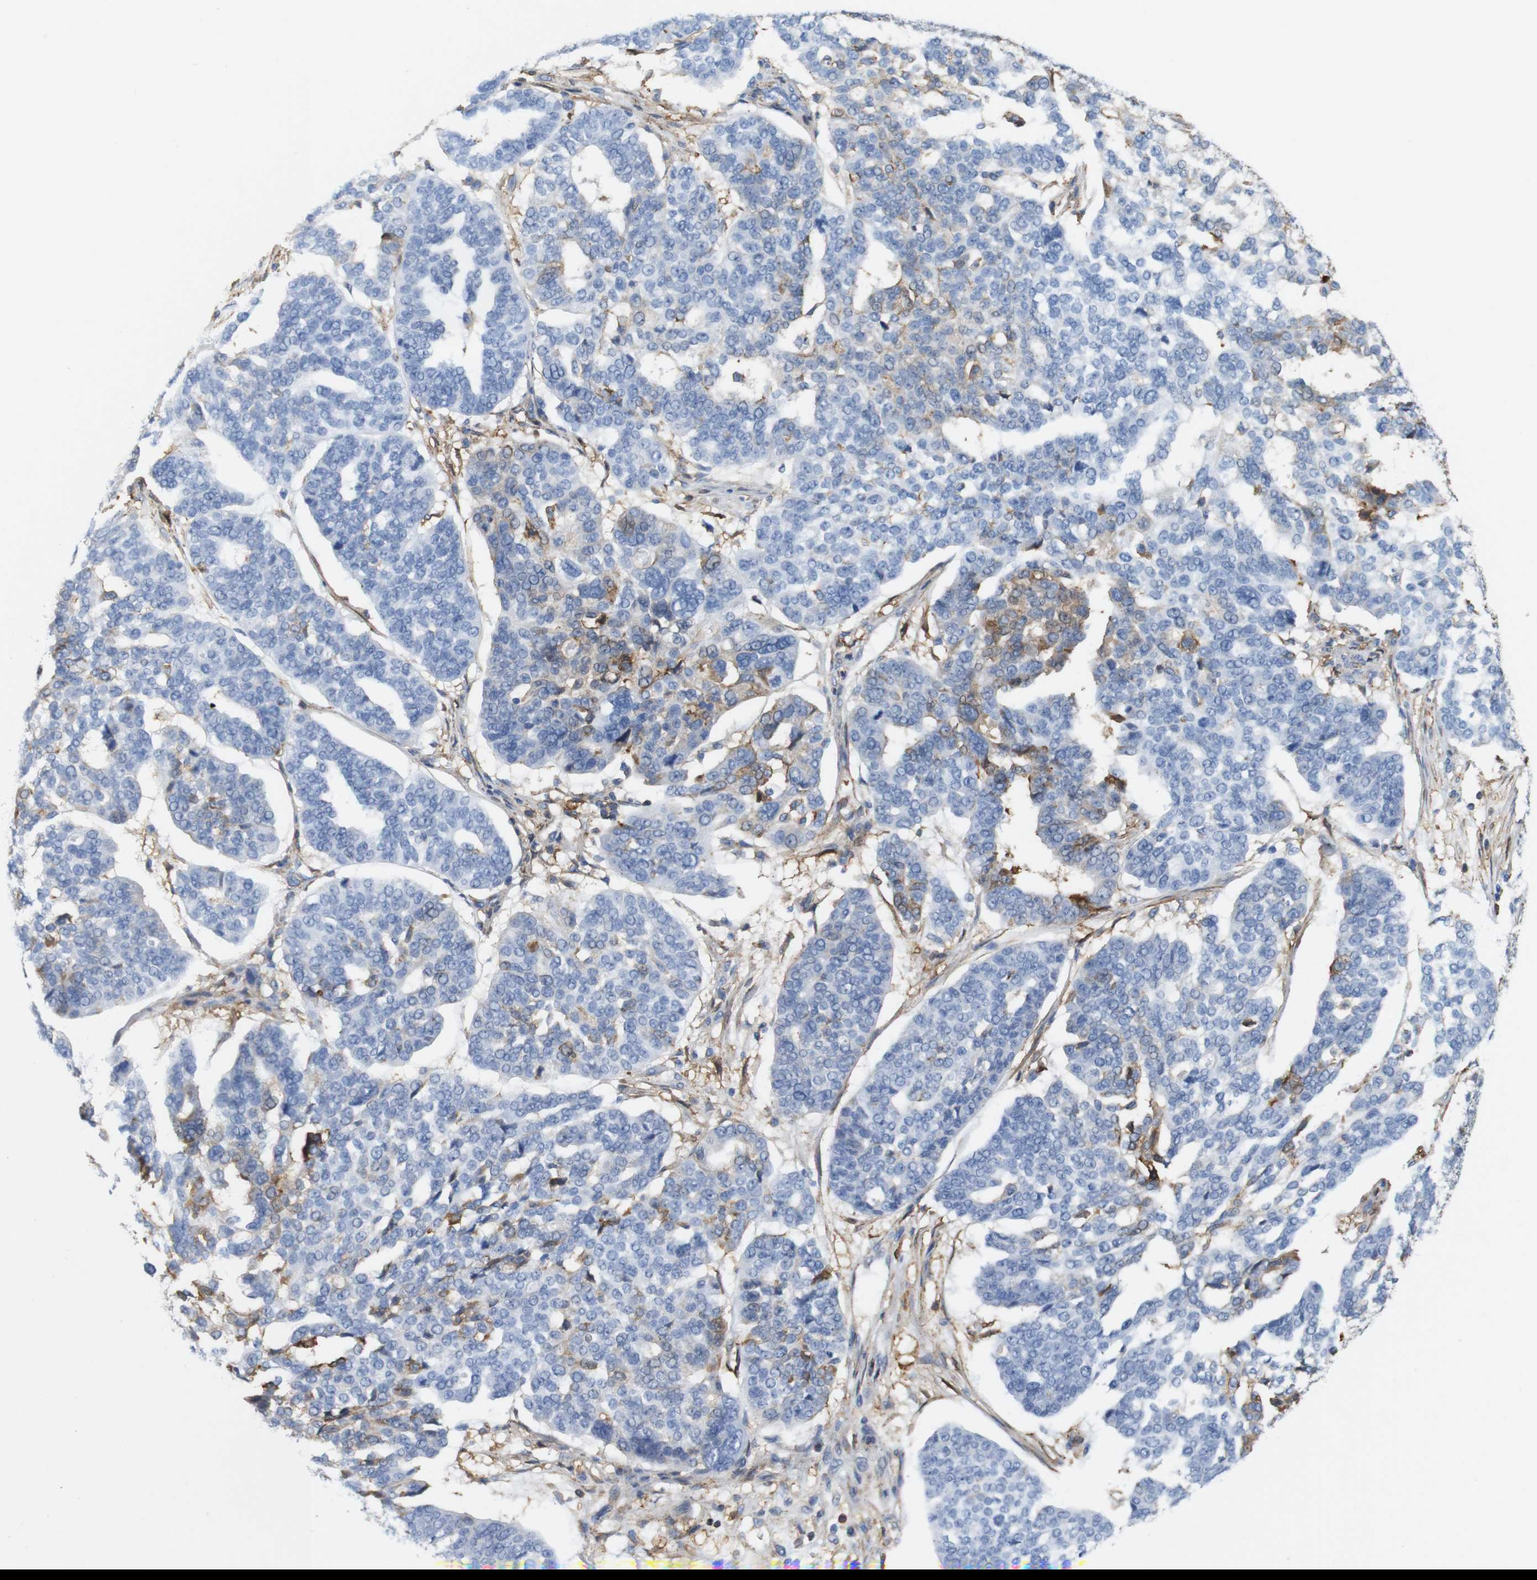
{"staining": {"intensity": "weak", "quantity": "<25%", "location": "cytoplasmic/membranous"}, "tissue": "ovarian cancer", "cell_type": "Tumor cells", "image_type": "cancer", "snomed": [{"axis": "morphology", "description": "Cystadenocarcinoma, serous, NOS"}, {"axis": "topography", "description": "Ovary"}], "caption": "There is no significant staining in tumor cells of ovarian cancer. (DAB immunohistochemistry with hematoxylin counter stain).", "gene": "ANXA1", "patient": {"sex": "female", "age": 59}}